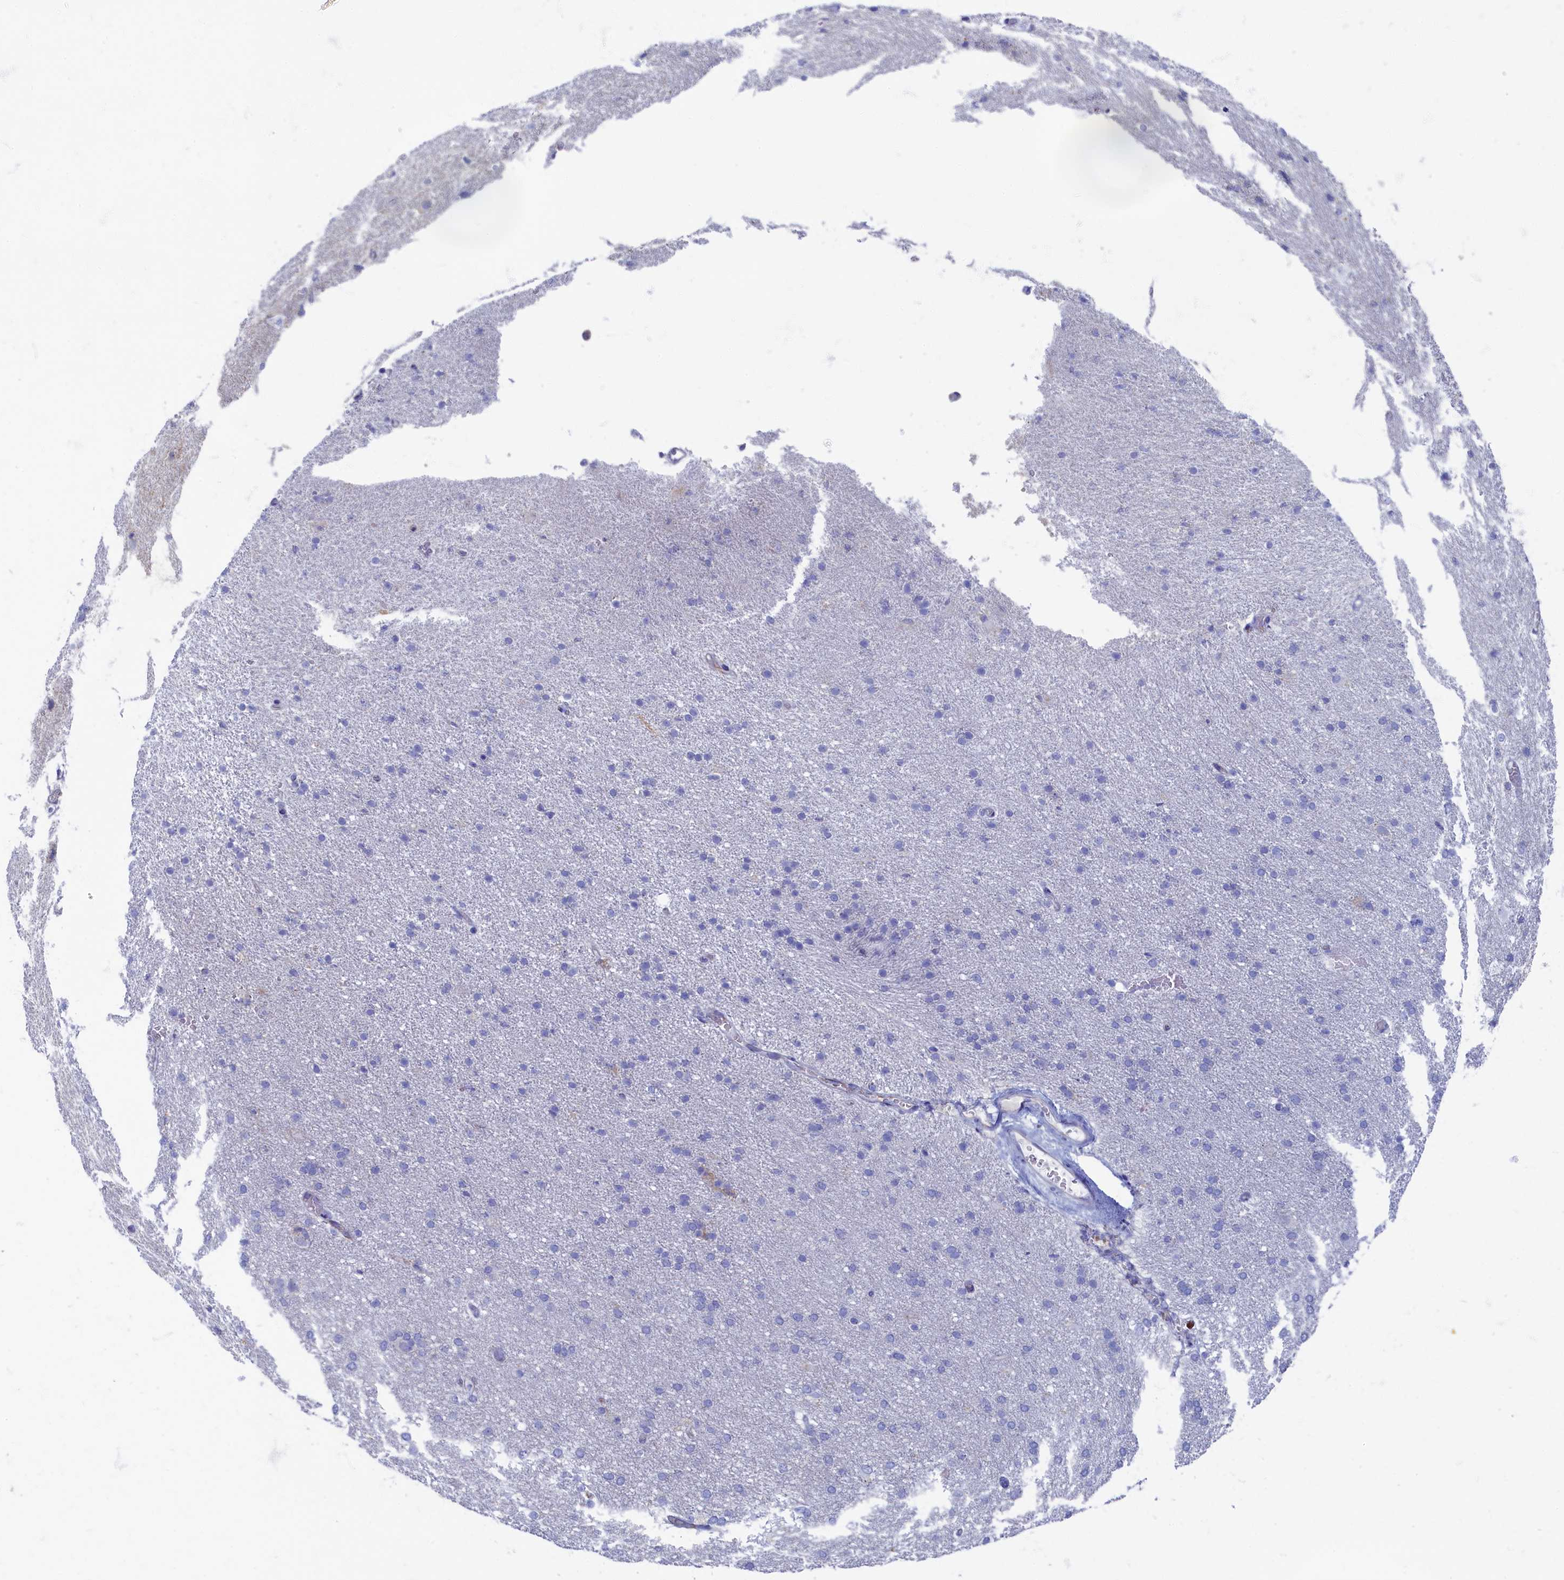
{"staining": {"intensity": "negative", "quantity": "none", "location": "none"}, "tissue": "cerebral cortex", "cell_type": "Endothelial cells", "image_type": "normal", "snomed": [{"axis": "morphology", "description": "Normal tissue, NOS"}, {"axis": "topography", "description": "Cerebral cortex"}], "caption": "Endothelial cells are negative for protein expression in benign human cerebral cortex. The staining is performed using DAB brown chromogen with nuclei counter-stained in using hematoxylin.", "gene": "OCIAD2", "patient": {"sex": "male", "age": 62}}